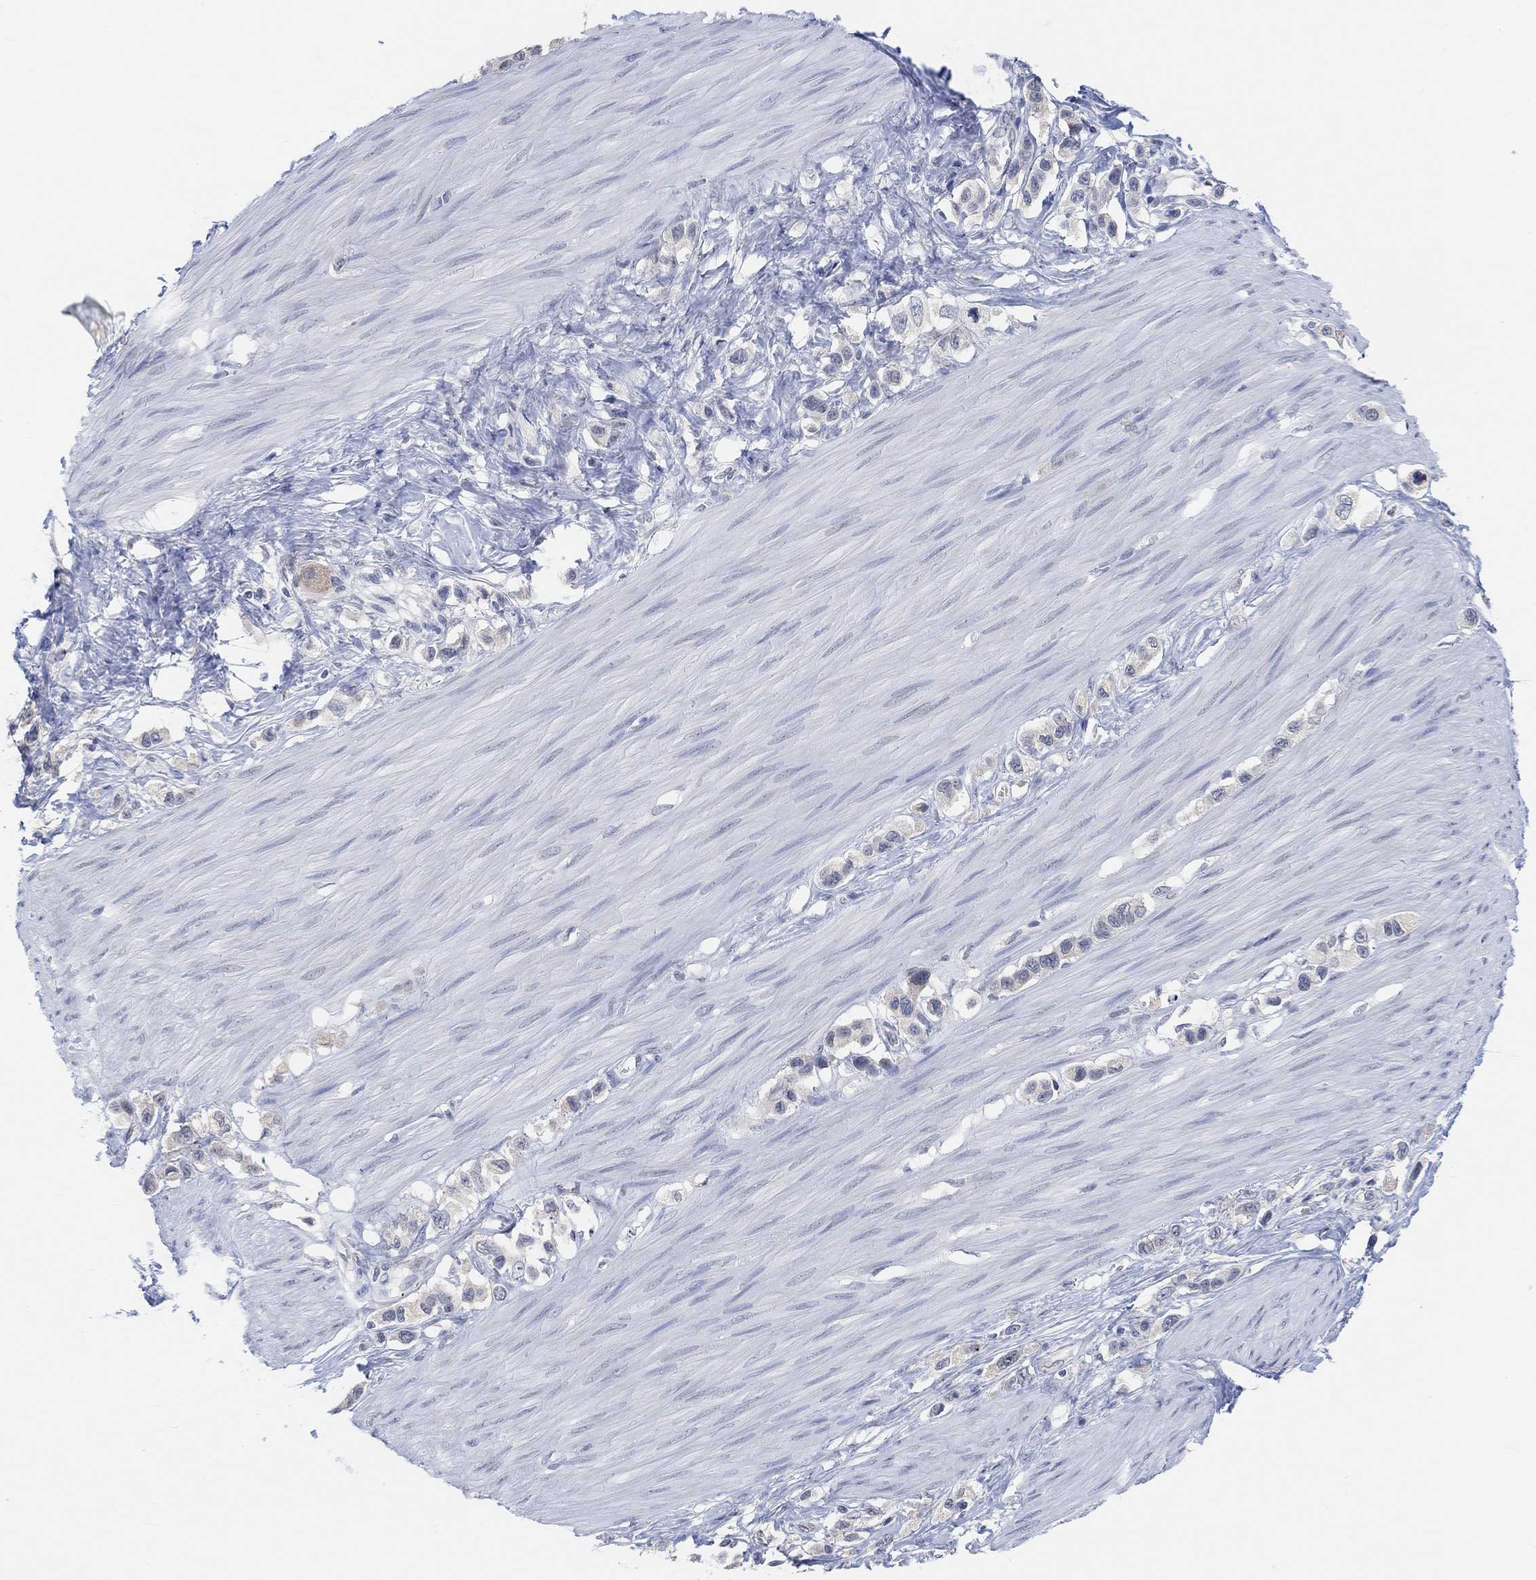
{"staining": {"intensity": "negative", "quantity": "none", "location": "none"}, "tissue": "stomach cancer", "cell_type": "Tumor cells", "image_type": "cancer", "snomed": [{"axis": "morphology", "description": "Normal tissue, NOS"}, {"axis": "morphology", "description": "Adenocarcinoma, NOS"}, {"axis": "morphology", "description": "Adenocarcinoma, High grade"}, {"axis": "topography", "description": "Stomach, upper"}, {"axis": "topography", "description": "Stomach"}], "caption": "Tumor cells are negative for protein expression in human stomach high-grade adenocarcinoma.", "gene": "MUC1", "patient": {"sex": "female", "age": 65}}